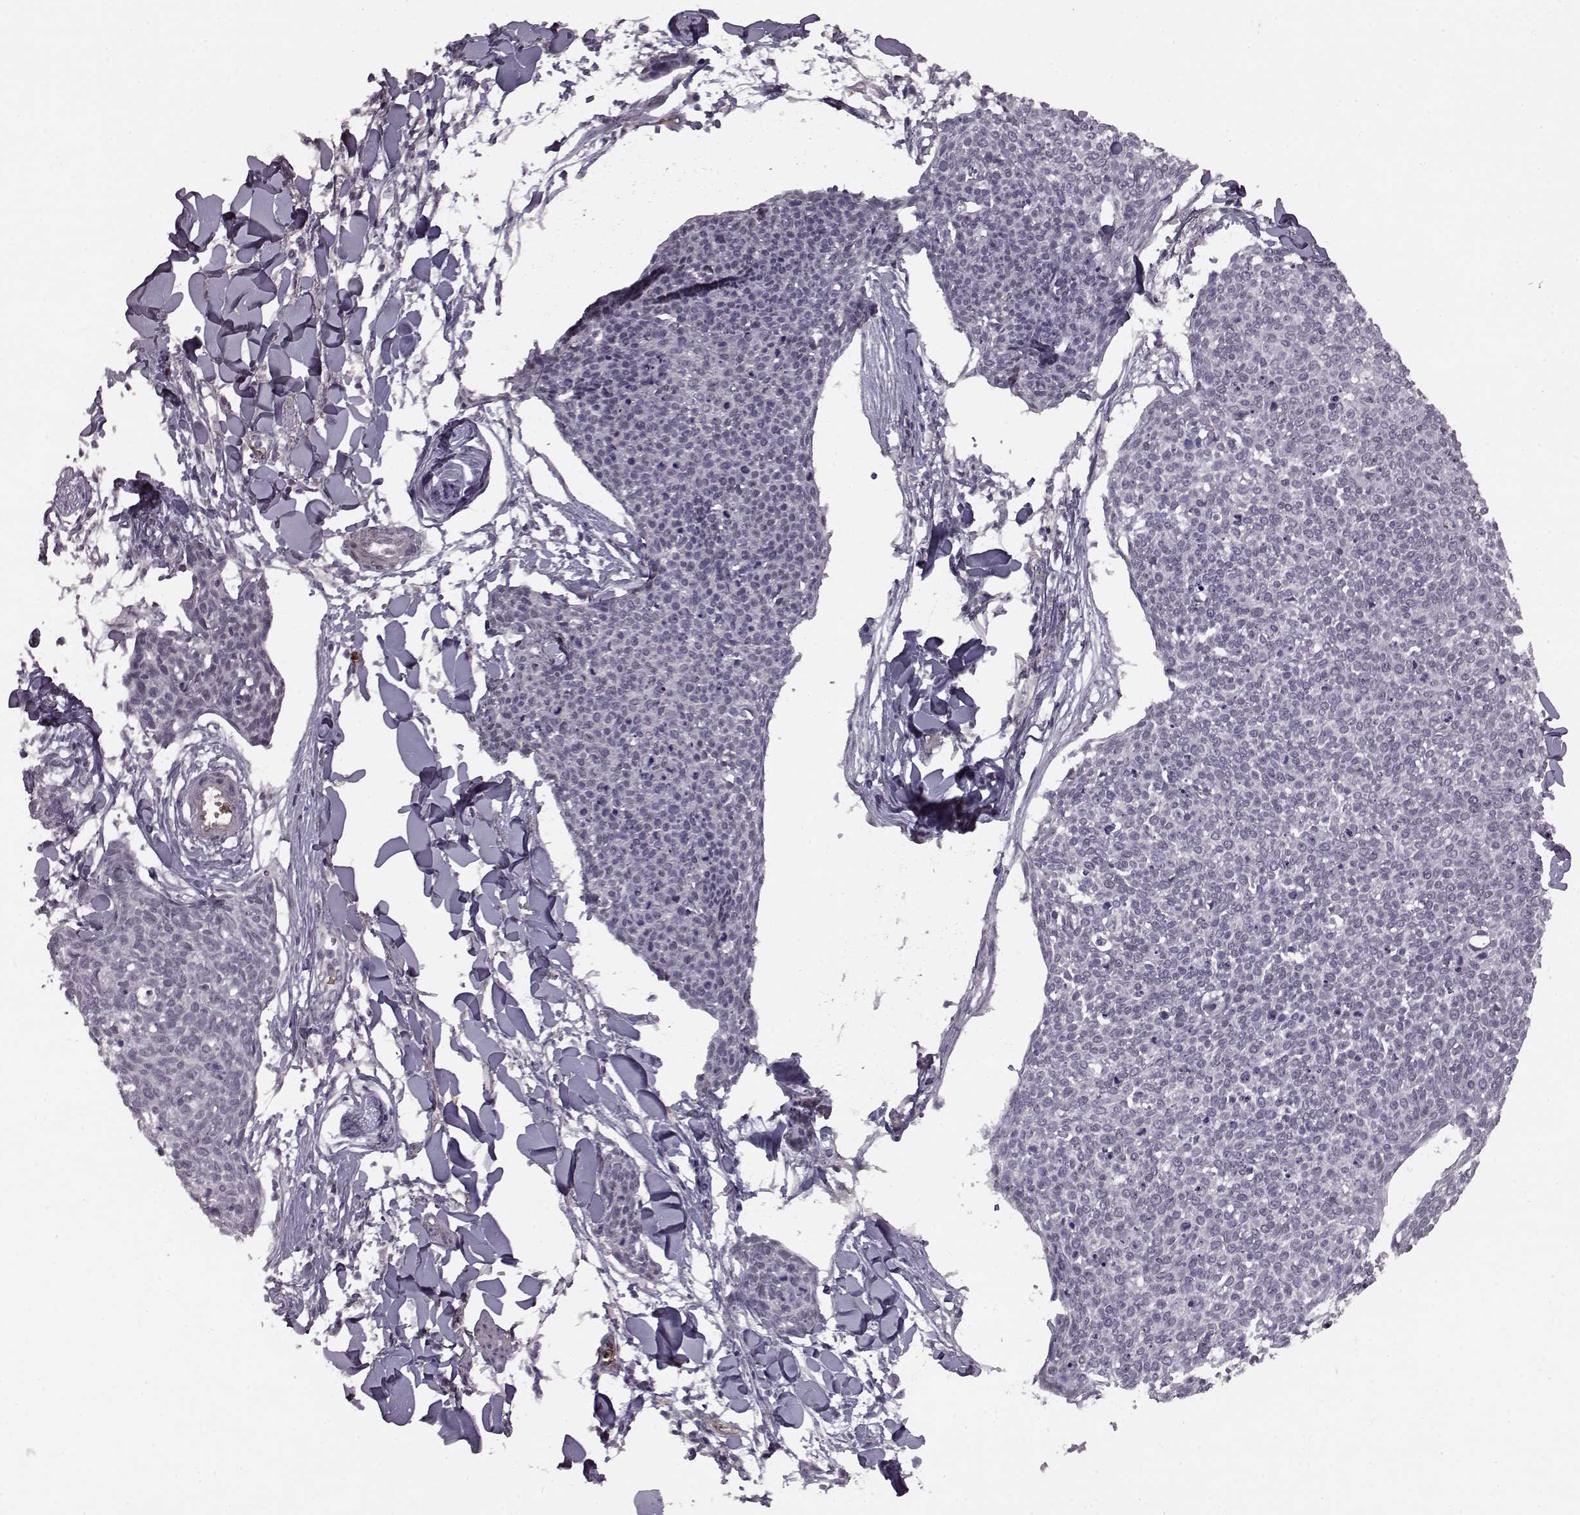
{"staining": {"intensity": "negative", "quantity": "none", "location": "none"}, "tissue": "skin cancer", "cell_type": "Tumor cells", "image_type": "cancer", "snomed": [{"axis": "morphology", "description": "Squamous cell carcinoma, NOS"}, {"axis": "topography", "description": "Skin"}, {"axis": "topography", "description": "Vulva"}], "caption": "DAB (3,3'-diaminobenzidine) immunohistochemical staining of skin cancer (squamous cell carcinoma) demonstrates no significant positivity in tumor cells.", "gene": "PROP1", "patient": {"sex": "female", "age": 75}}